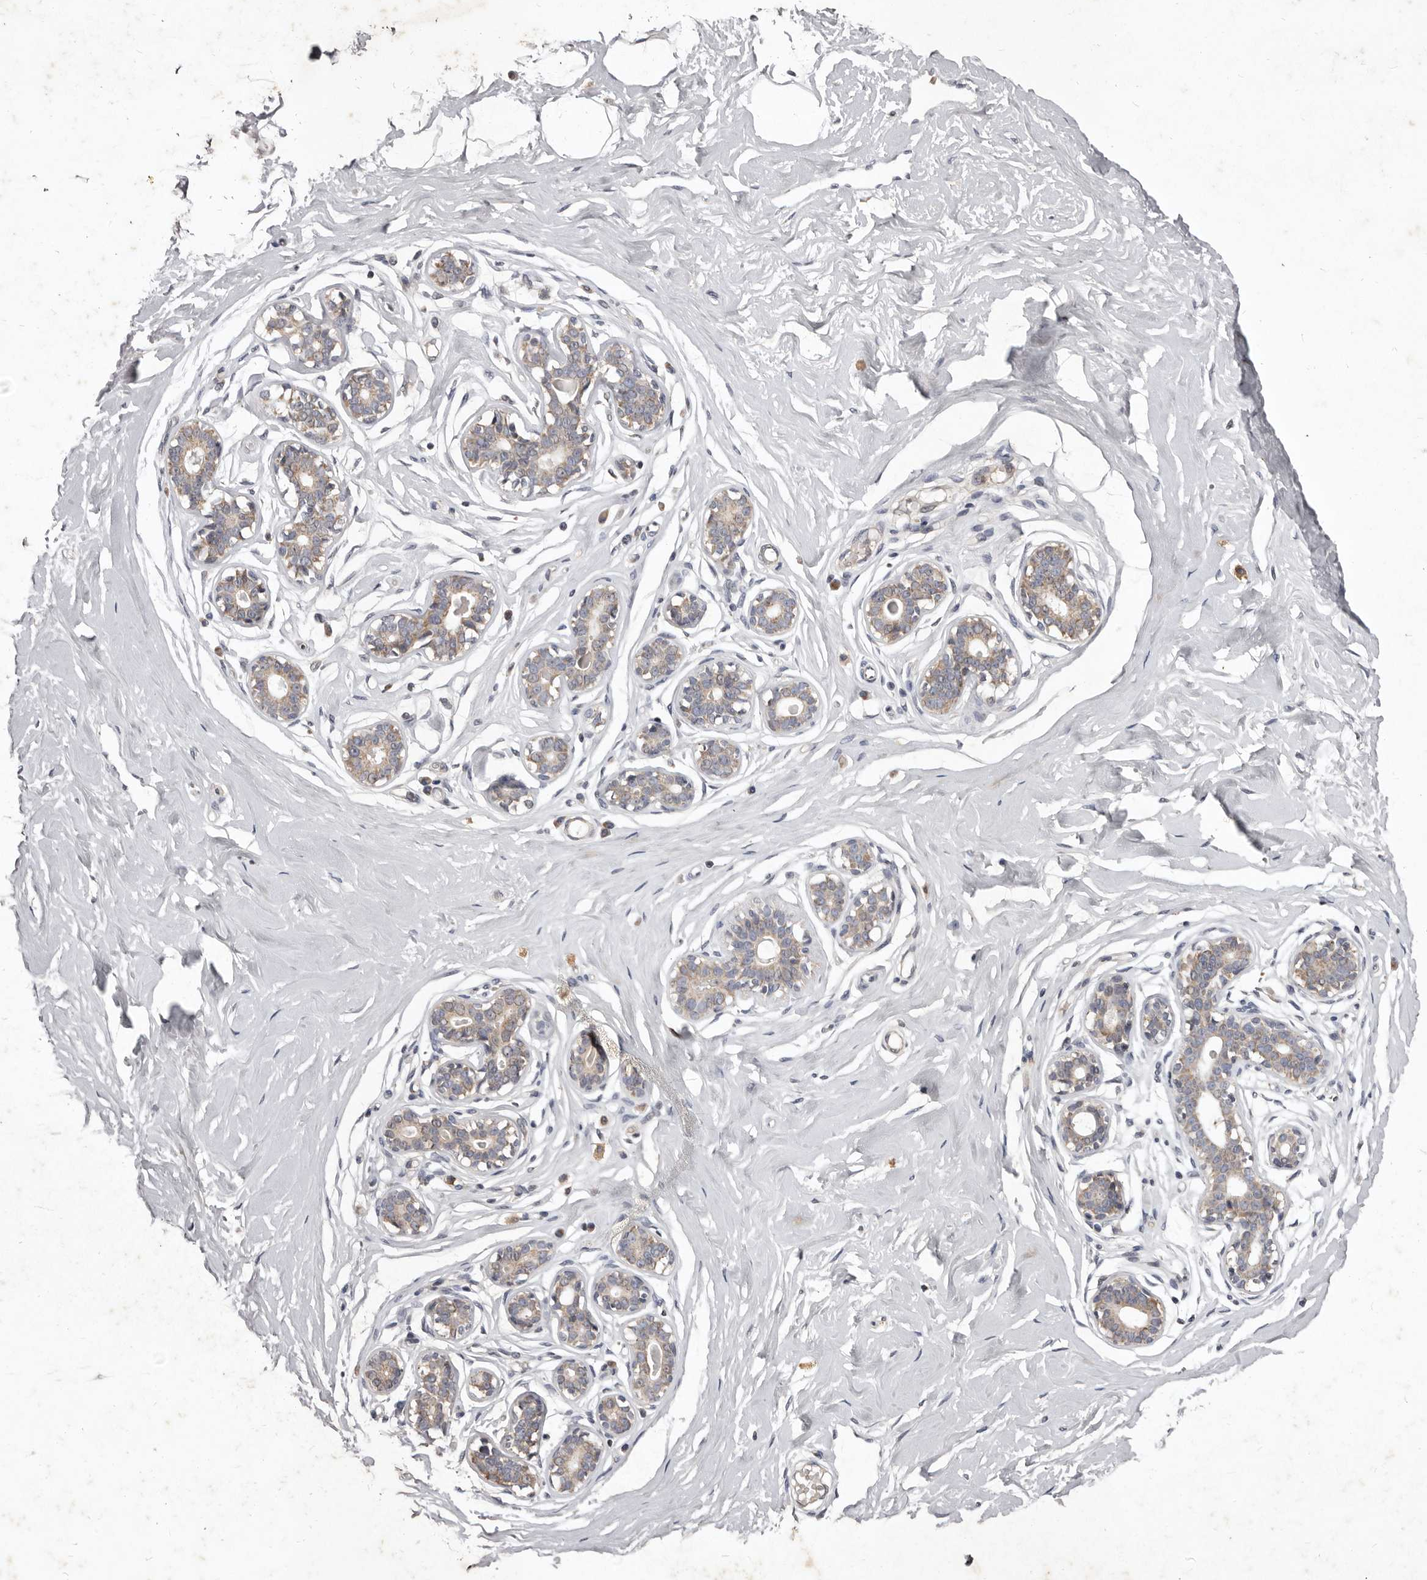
{"staining": {"intensity": "negative", "quantity": "none", "location": "none"}, "tissue": "breast", "cell_type": "Adipocytes", "image_type": "normal", "snomed": [{"axis": "morphology", "description": "Normal tissue, NOS"}, {"axis": "morphology", "description": "Adenoma, NOS"}, {"axis": "topography", "description": "Breast"}], "caption": "IHC histopathology image of benign breast: breast stained with DAB (3,3'-diaminobenzidine) shows no significant protein positivity in adipocytes.", "gene": "CXCL14", "patient": {"sex": "female", "age": 23}}